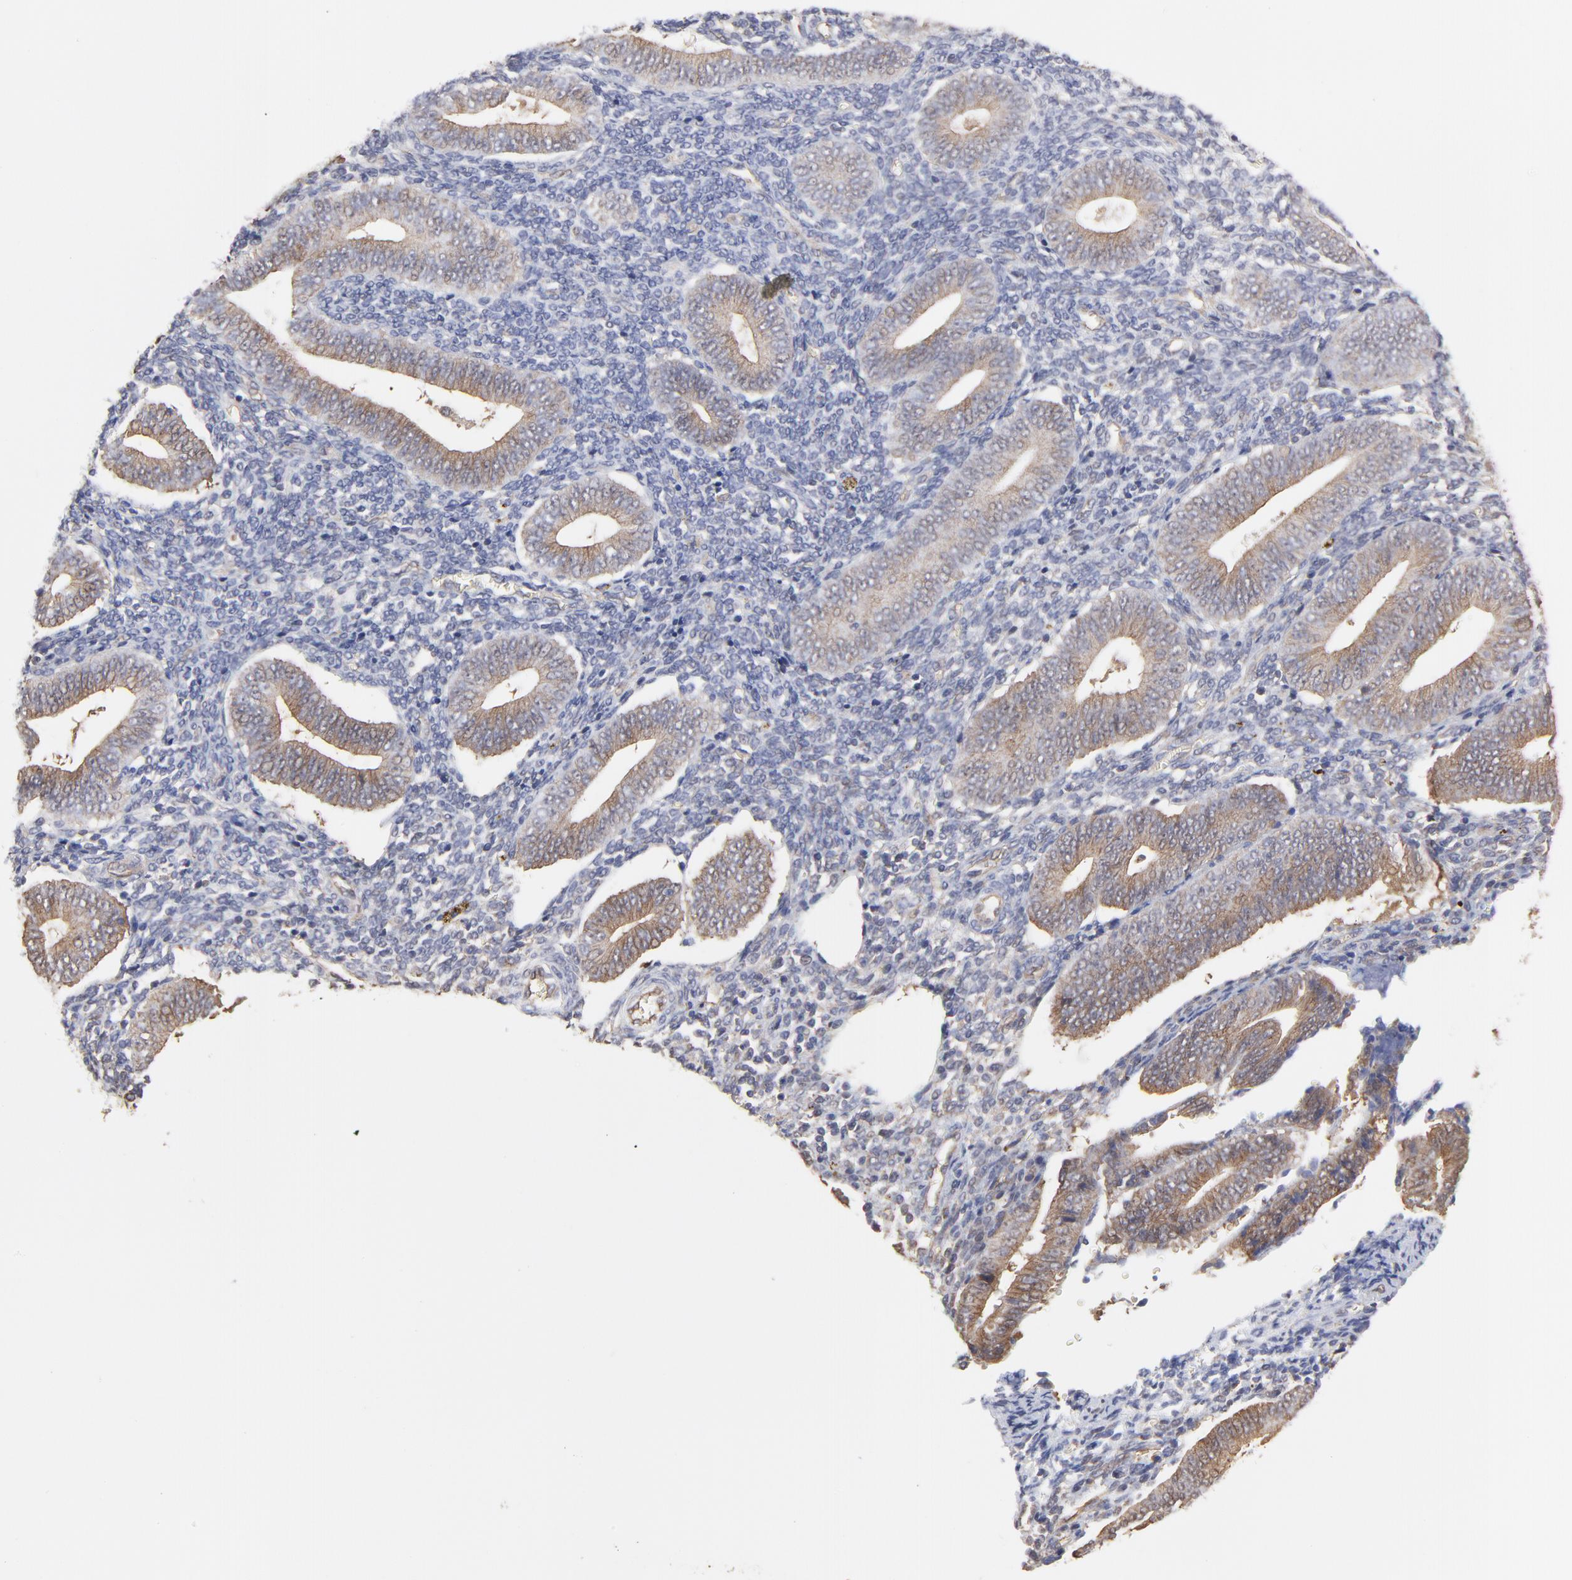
{"staining": {"intensity": "weak", "quantity": "25%-75%", "location": "cytoplasmic/membranous"}, "tissue": "endometrium", "cell_type": "Cells in endometrial stroma", "image_type": "normal", "snomed": [{"axis": "morphology", "description": "Normal tissue, NOS"}, {"axis": "topography", "description": "Uterus"}, {"axis": "topography", "description": "Endometrium"}], "caption": "A brown stain labels weak cytoplasmic/membranous expression of a protein in cells in endometrial stroma of benign human endometrium.", "gene": "ARMT1", "patient": {"sex": "female", "age": 33}}